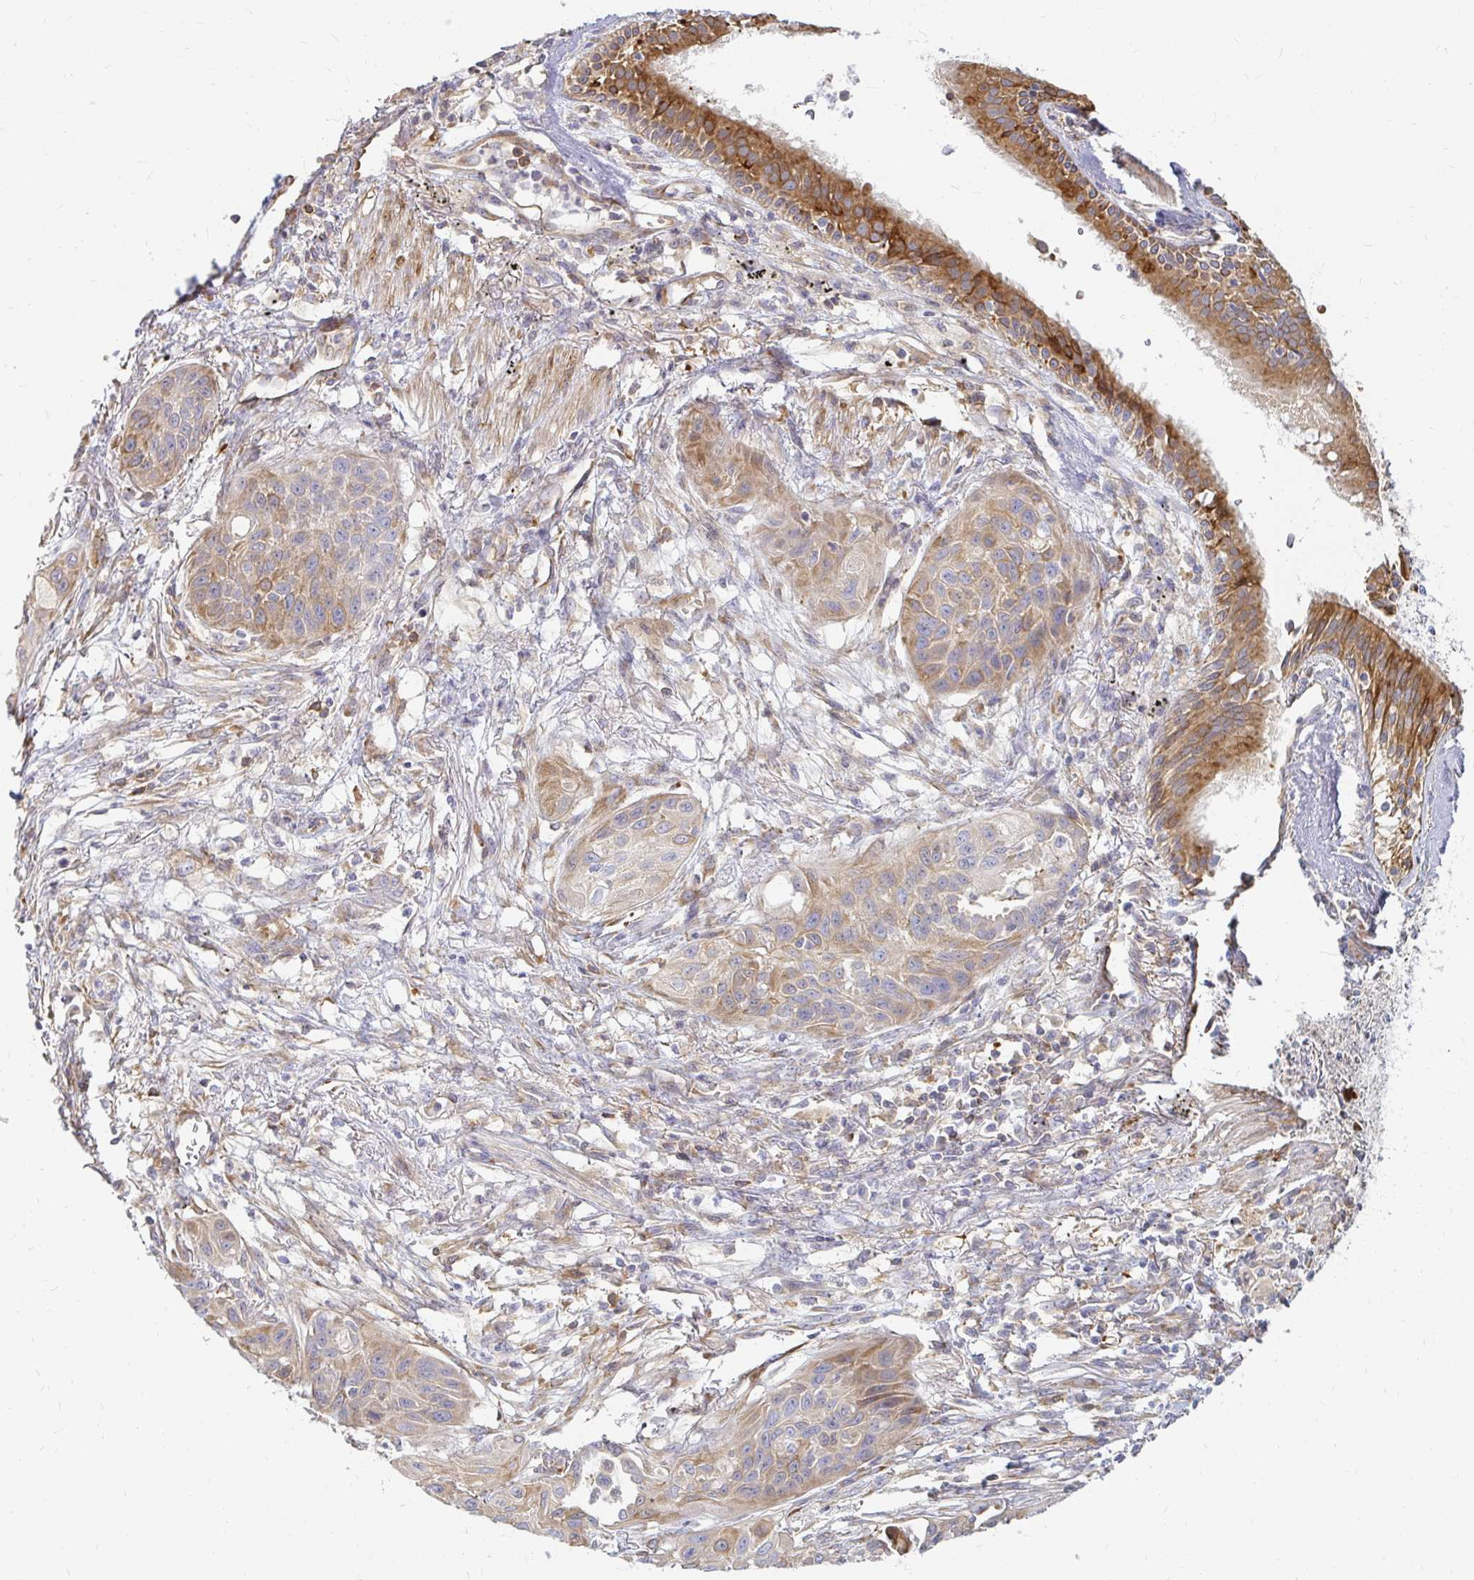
{"staining": {"intensity": "weak", "quantity": "25%-75%", "location": "cytoplasmic/membranous"}, "tissue": "lung cancer", "cell_type": "Tumor cells", "image_type": "cancer", "snomed": [{"axis": "morphology", "description": "Squamous cell carcinoma, NOS"}, {"axis": "topography", "description": "Lung"}], "caption": "IHC (DAB (3,3'-diaminobenzidine)) staining of lung squamous cell carcinoma reveals weak cytoplasmic/membranous protein expression in about 25%-75% of tumor cells.", "gene": "CAST", "patient": {"sex": "male", "age": 71}}